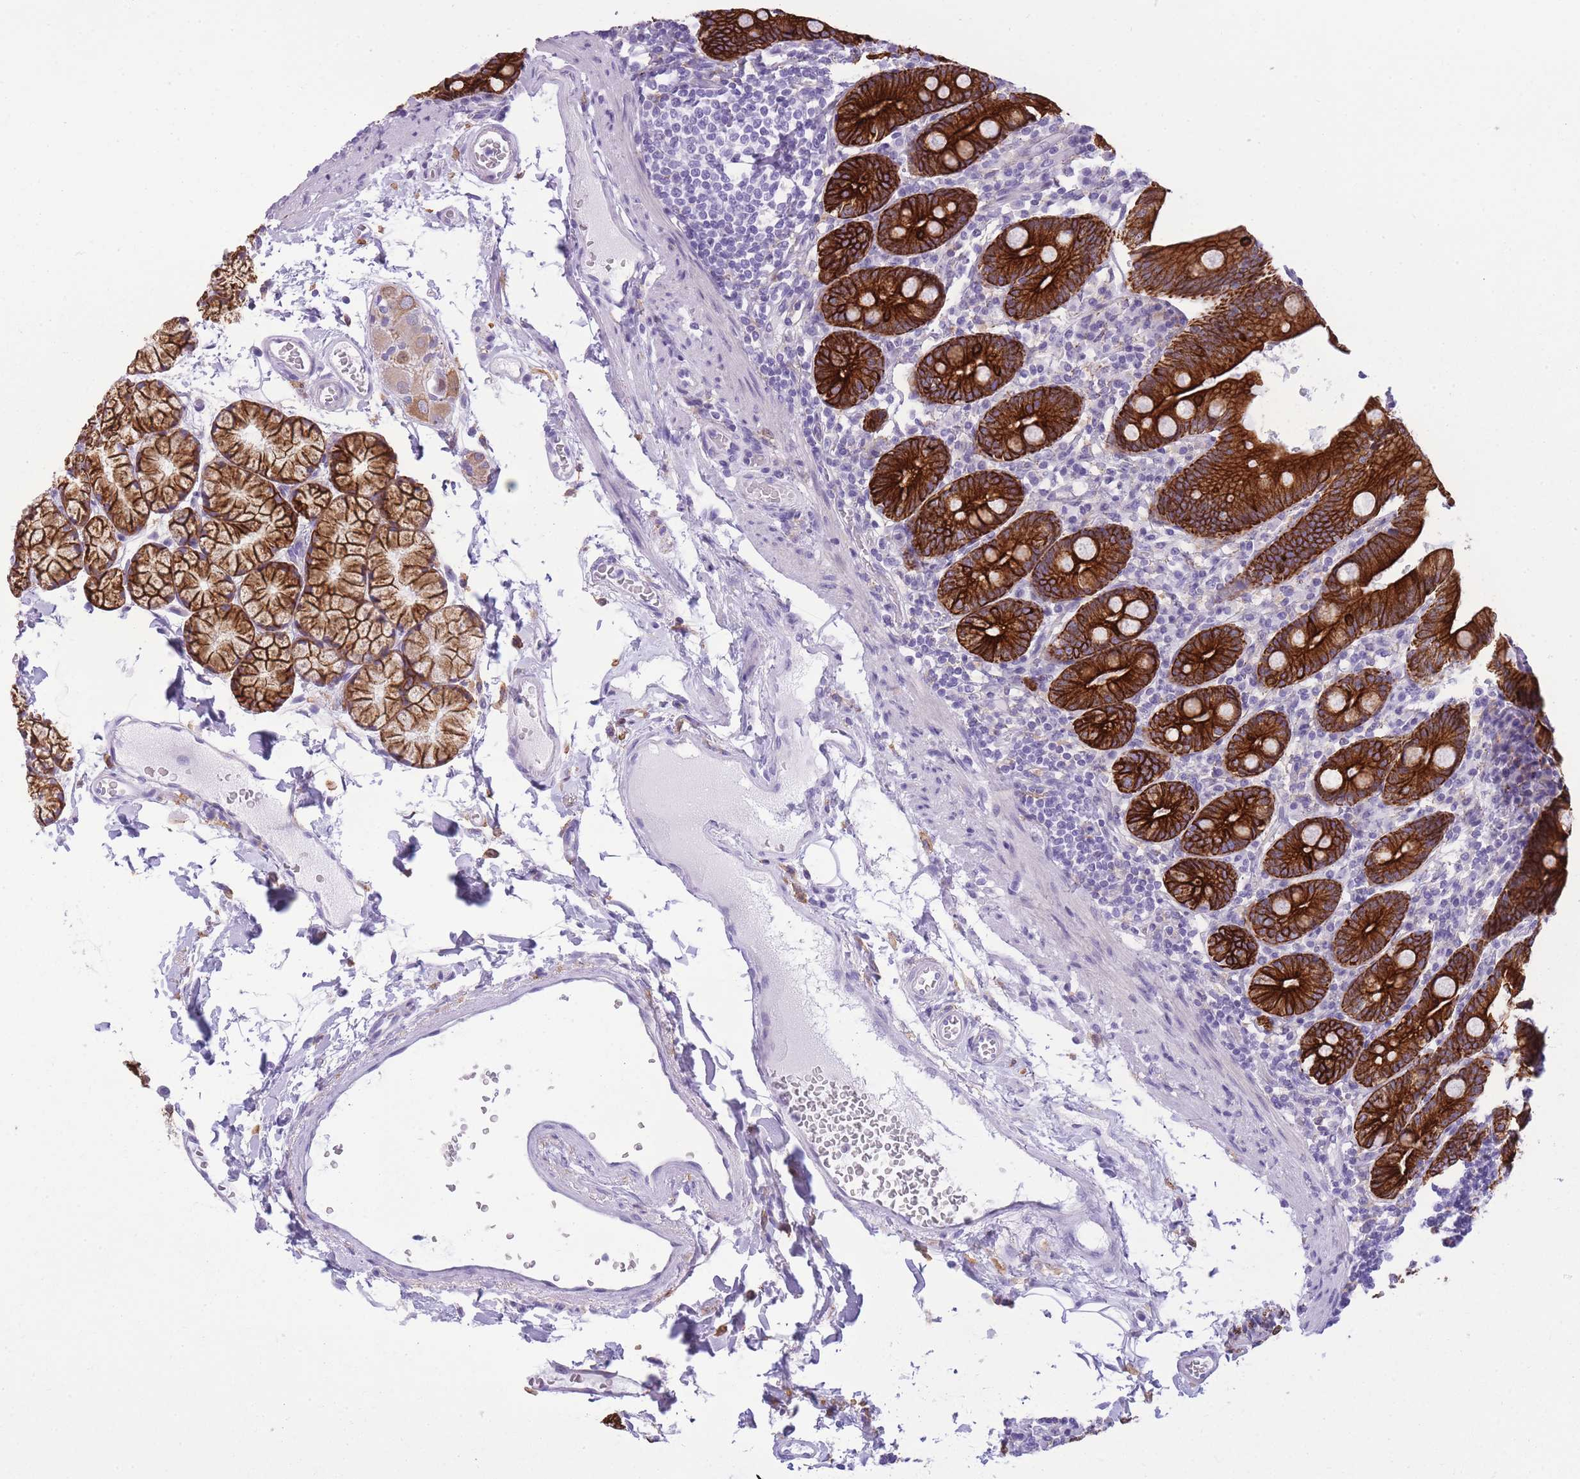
{"staining": {"intensity": "strong", "quantity": ">75%", "location": "cytoplasmic/membranous"}, "tissue": "duodenum", "cell_type": "Glandular cells", "image_type": "normal", "snomed": [{"axis": "morphology", "description": "Normal tissue, NOS"}, {"axis": "topography", "description": "Duodenum"}], "caption": "Protein analysis of normal duodenum displays strong cytoplasmic/membranous staining in approximately >75% of glandular cells. The staining was performed using DAB (3,3'-diaminobenzidine), with brown indicating positive protein expression. Nuclei are stained blue with hematoxylin.", "gene": "RADX", "patient": {"sex": "female", "age": 67}}